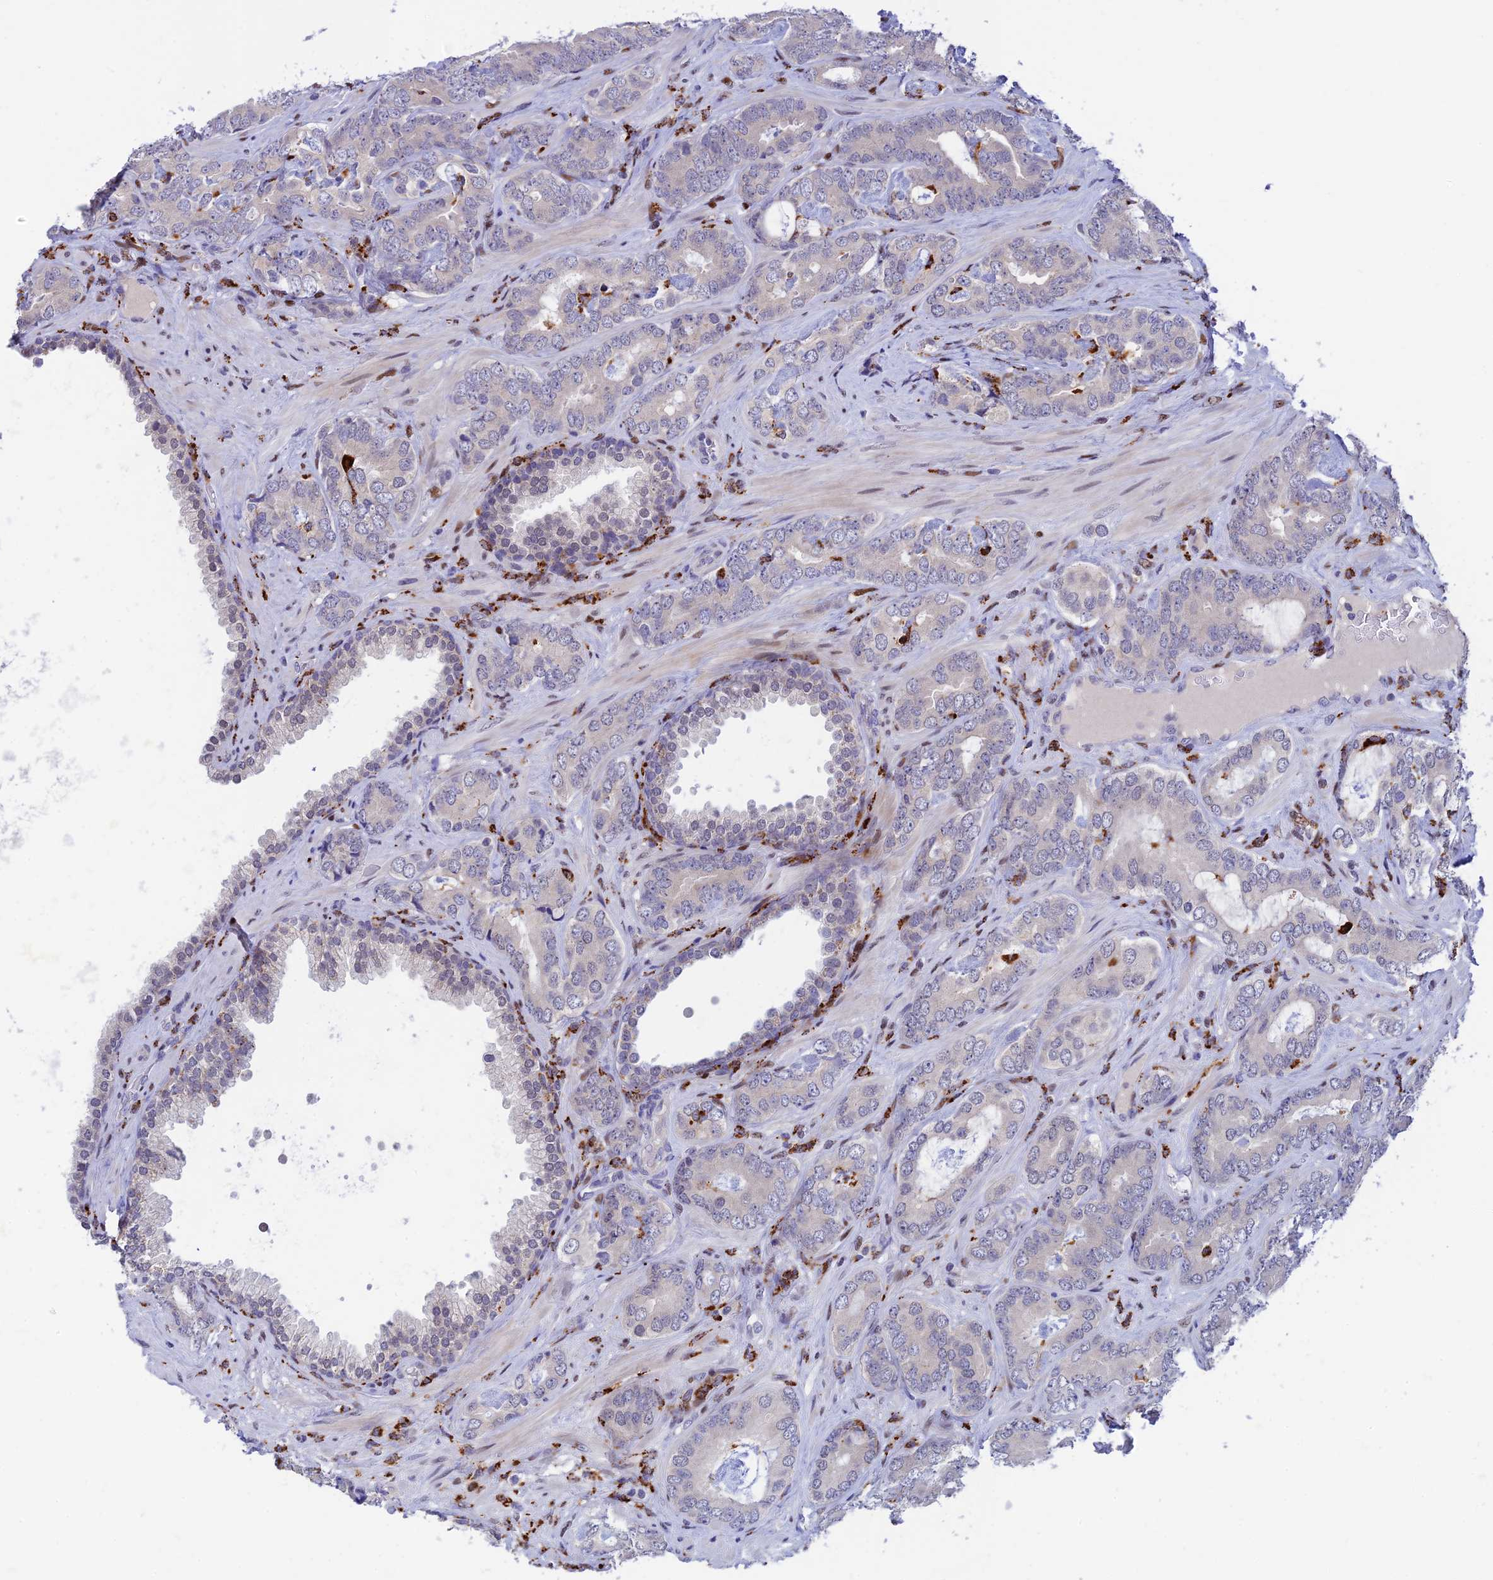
{"staining": {"intensity": "negative", "quantity": "none", "location": "none"}, "tissue": "prostate cancer", "cell_type": "Tumor cells", "image_type": "cancer", "snomed": [{"axis": "morphology", "description": "Adenocarcinoma, High grade"}, {"axis": "topography", "description": "Prostate"}], "caption": "Immunohistochemistry (IHC) micrograph of prostate cancer stained for a protein (brown), which shows no expression in tumor cells.", "gene": "HIC1", "patient": {"sex": "male", "age": 71}}